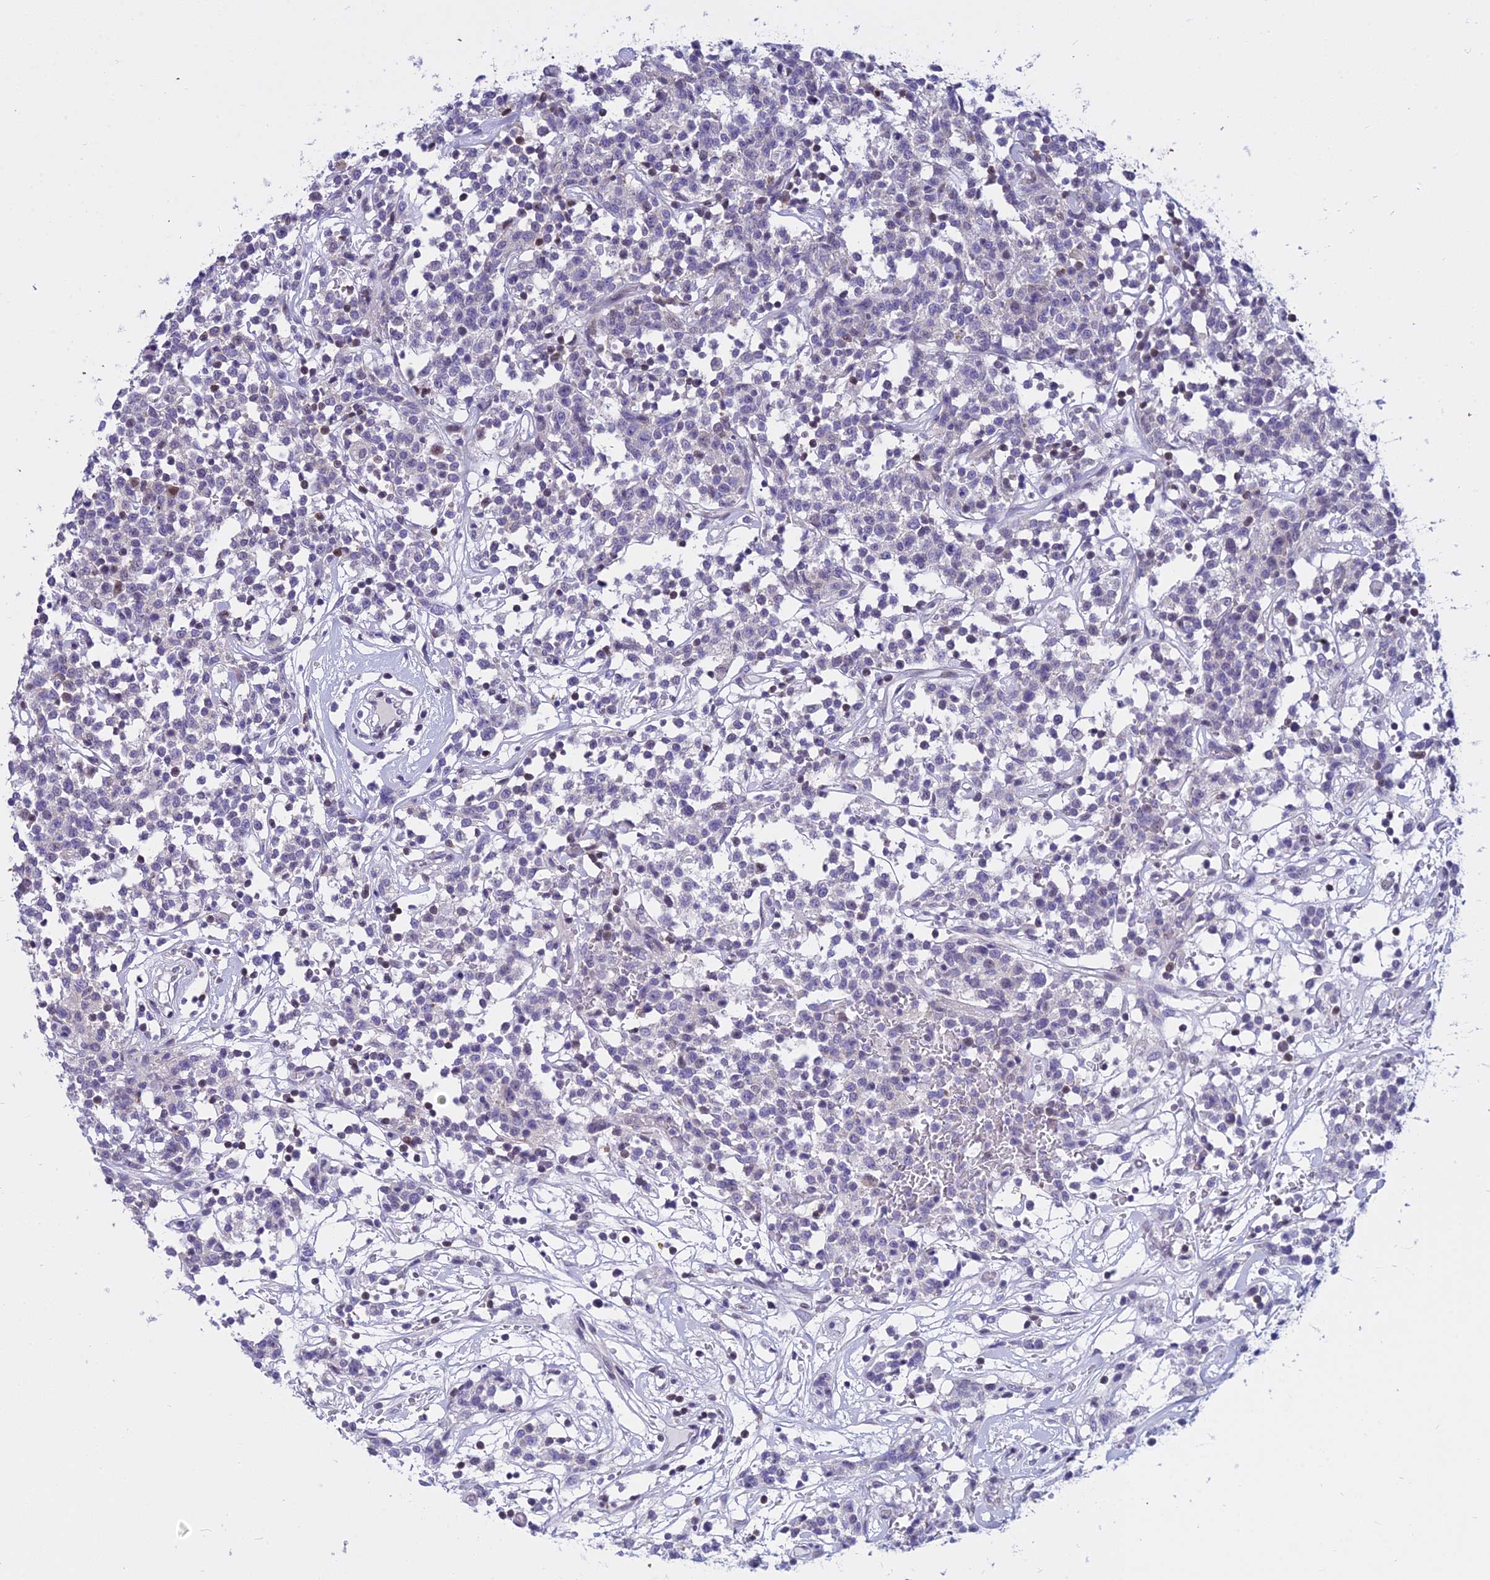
{"staining": {"intensity": "negative", "quantity": "none", "location": "none"}, "tissue": "lymphoma", "cell_type": "Tumor cells", "image_type": "cancer", "snomed": [{"axis": "morphology", "description": "Malignant lymphoma, non-Hodgkin's type, Low grade"}, {"axis": "topography", "description": "Small intestine"}], "caption": "Immunohistochemistry (IHC) of human lymphoma displays no staining in tumor cells. The staining is performed using DAB brown chromogen with nuclei counter-stained in using hematoxylin.", "gene": "ZMIZ1", "patient": {"sex": "female", "age": 59}}